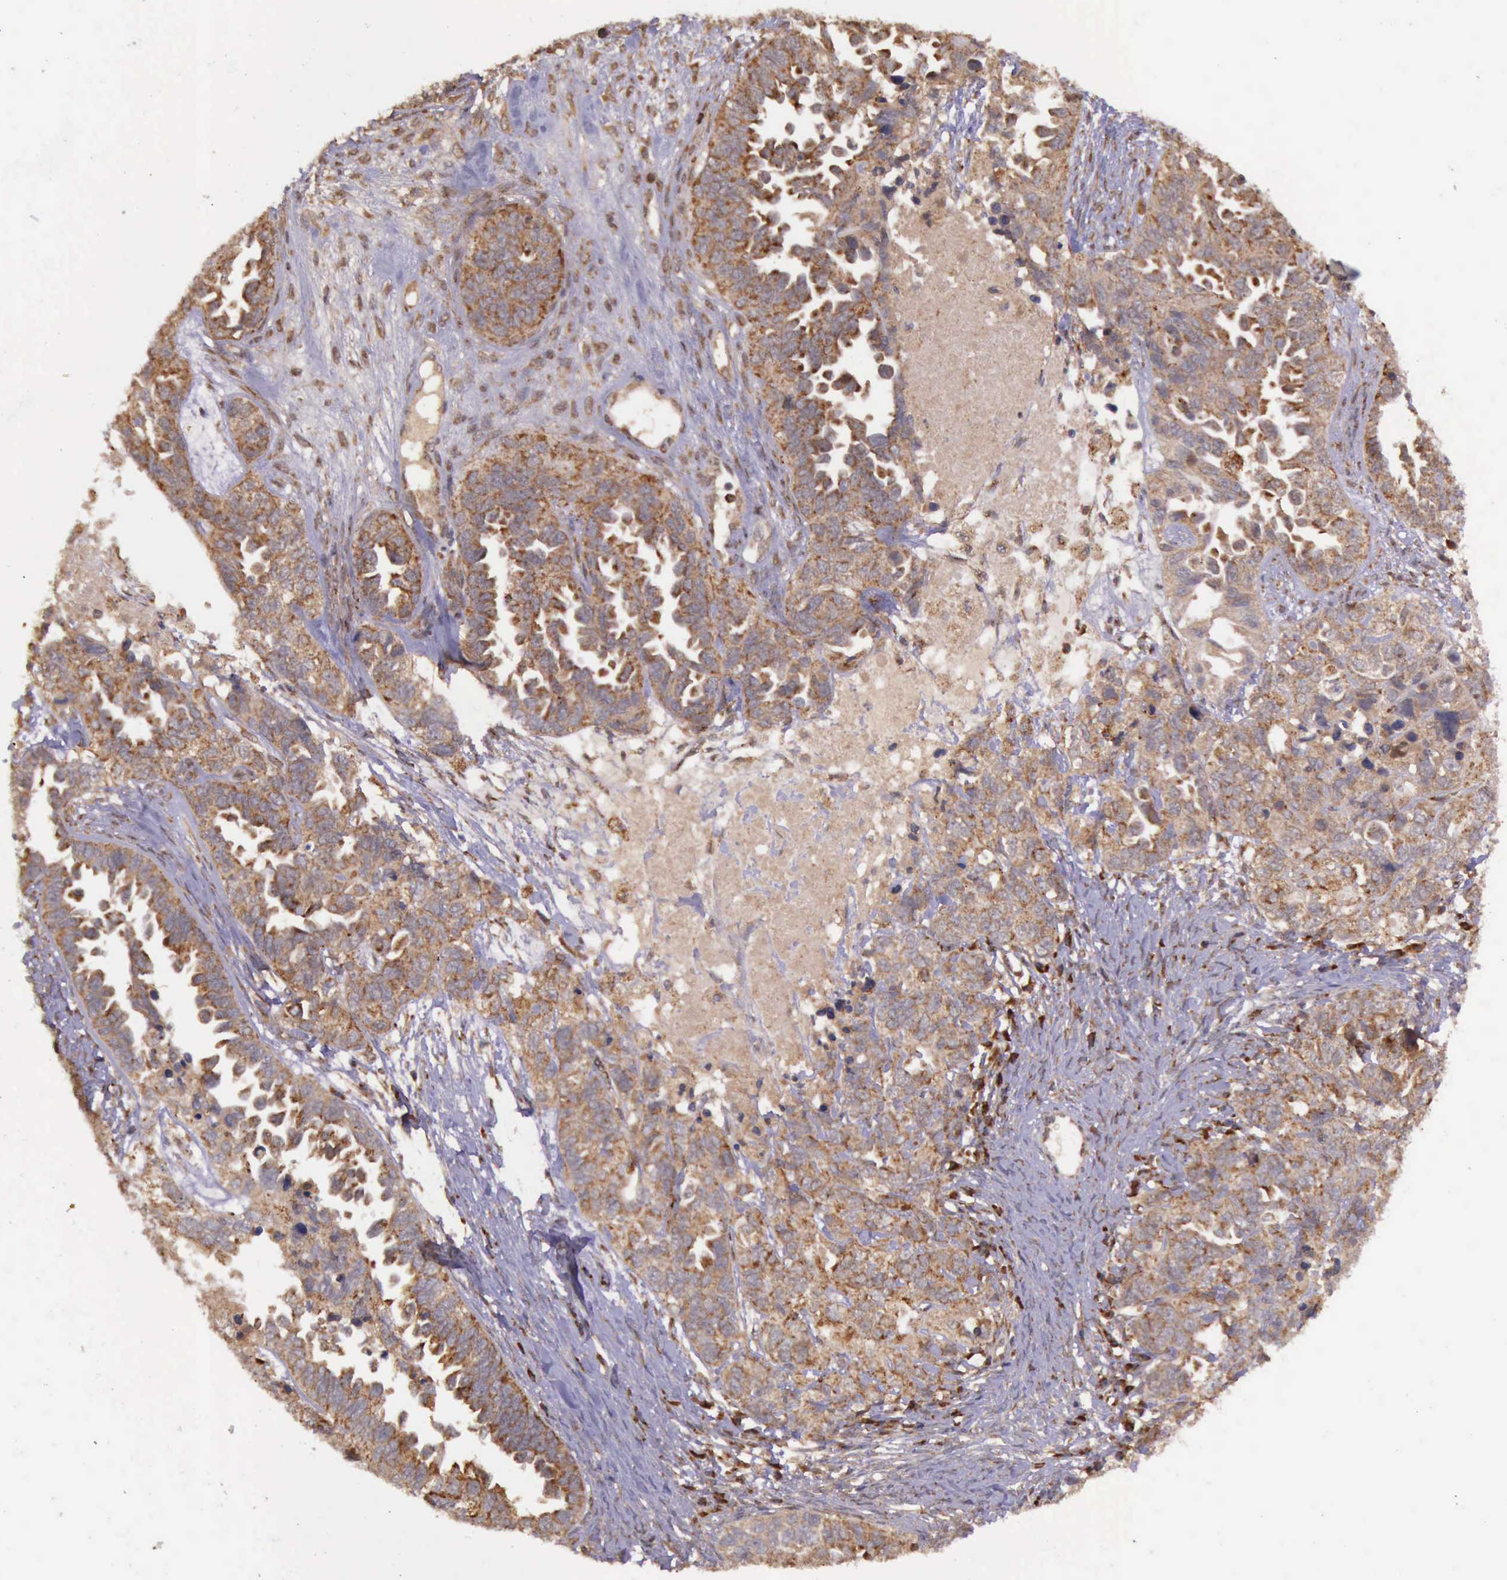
{"staining": {"intensity": "moderate", "quantity": ">75%", "location": "cytoplasmic/membranous"}, "tissue": "ovarian cancer", "cell_type": "Tumor cells", "image_type": "cancer", "snomed": [{"axis": "morphology", "description": "Cystadenocarcinoma, serous, NOS"}, {"axis": "topography", "description": "Ovary"}], "caption": "DAB immunohistochemical staining of human serous cystadenocarcinoma (ovarian) shows moderate cytoplasmic/membranous protein expression in approximately >75% of tumor cells.", "gene": "ARMCX3", "patient": {"sex": "female", "age": 82}}